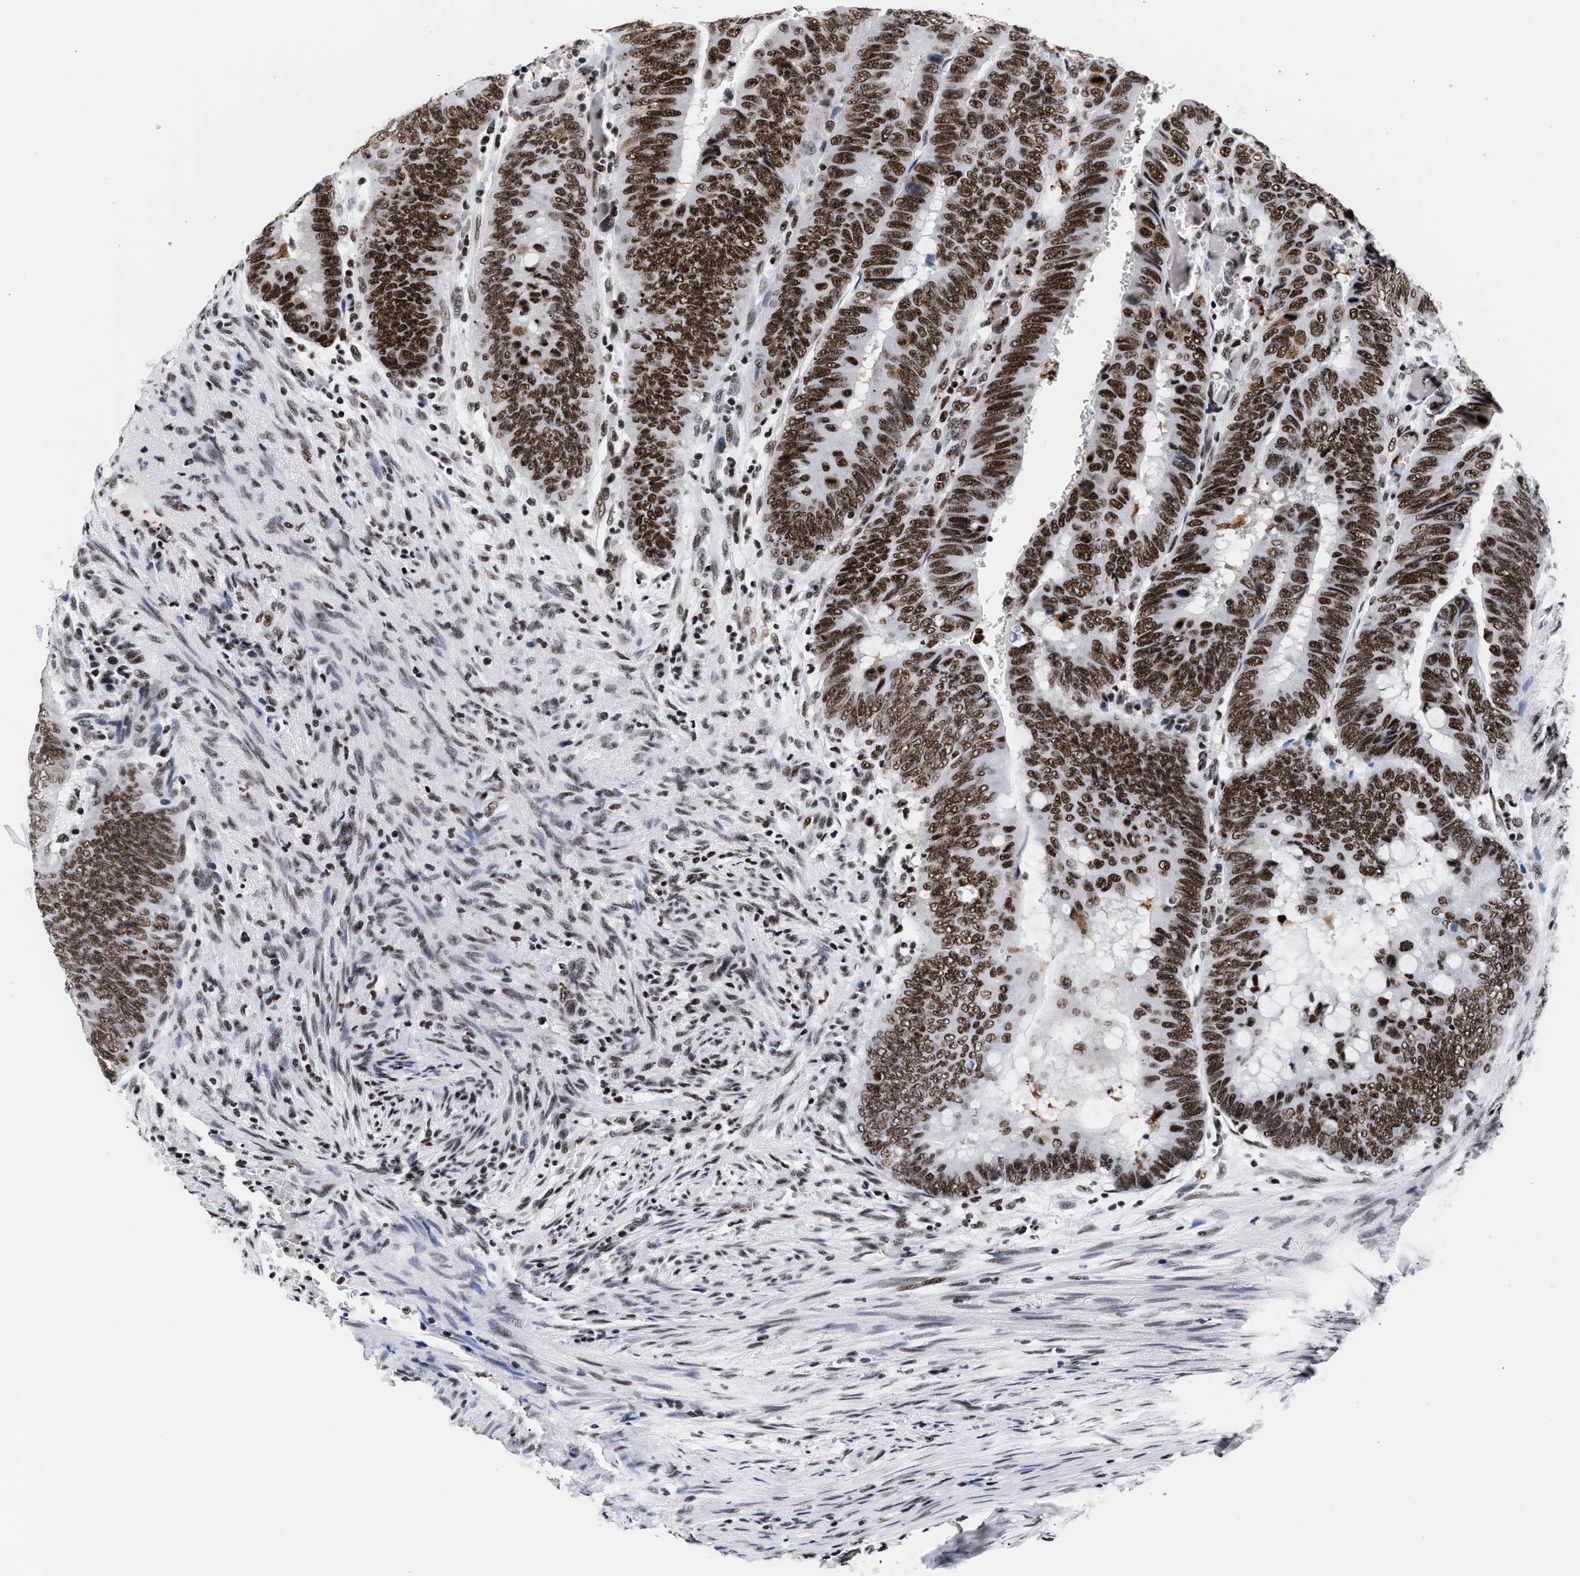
{"staining": {"intensity": "strong", "quantity": "25%-75%", "location": "nuclear"}, "tissue": "colorectal cancer", "cell_type": "Tumor cells", "image_type": "cancer", "snomed": [{"axis": "morphology", "description": "Normal tissue, NOS"}, {"axis": "morphology", "description": "Adenocarcinoma, NOS"}, {"axis": "topography", "description": "Rectum"}, {"axis": "topography", "description": "Peripheral nerve tissue"}], "caption": "Protein positivity by immunohistochemistry (IHC) exhibits strong nuclear staining in approximately 25%-75% of tumor cells in colorectal adenocarcinoma. Using DAB (brown) and hematoxylin (blue) stains, captured at high magnification using brightfield microscopy.", "gene": "RAD21", "patient": {"sex": "male", "age": 92}}